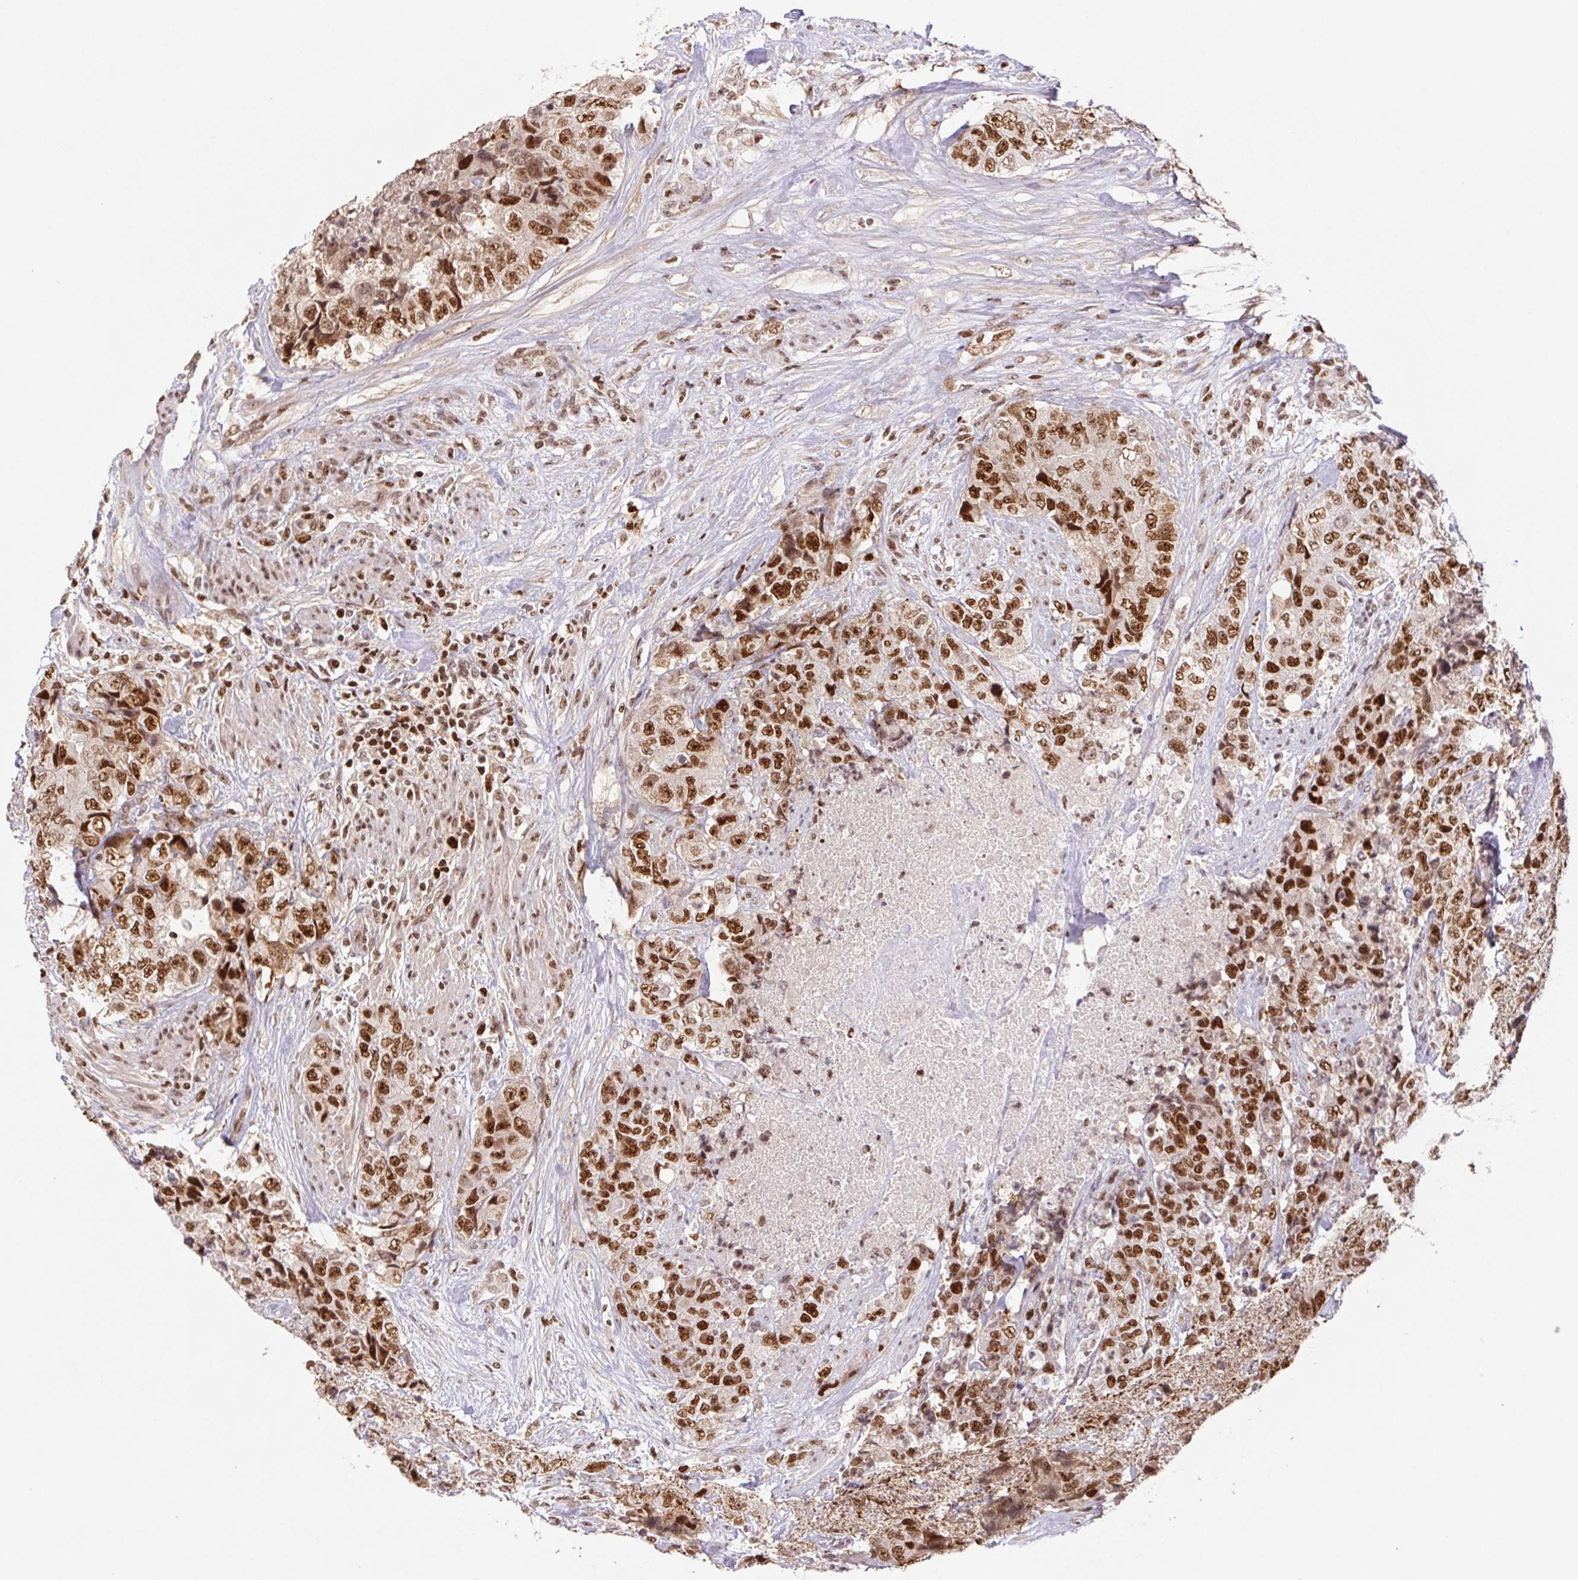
{"staining": {"intensity": "strong", "quantity": ">75%", "location": "nuclear"}, "tissue": "urothelial cancer", "cell_type": "Tumor cells", "image_type": "cancer", "snomed": [{"axis": "morphology", "description": "Urothelial carcinoma, High grade"}, {"axis": "topography", "description": "Urinary bladder"}], "caption": "An immunohistochemistry micrograph of neoplastic tissue is shown. Protein staining in brown shows strong nuclear positivity in urothelial cancer within tumor cells.", "gene": "POLD3", "patient": {"sex": "female", "age": 78}}